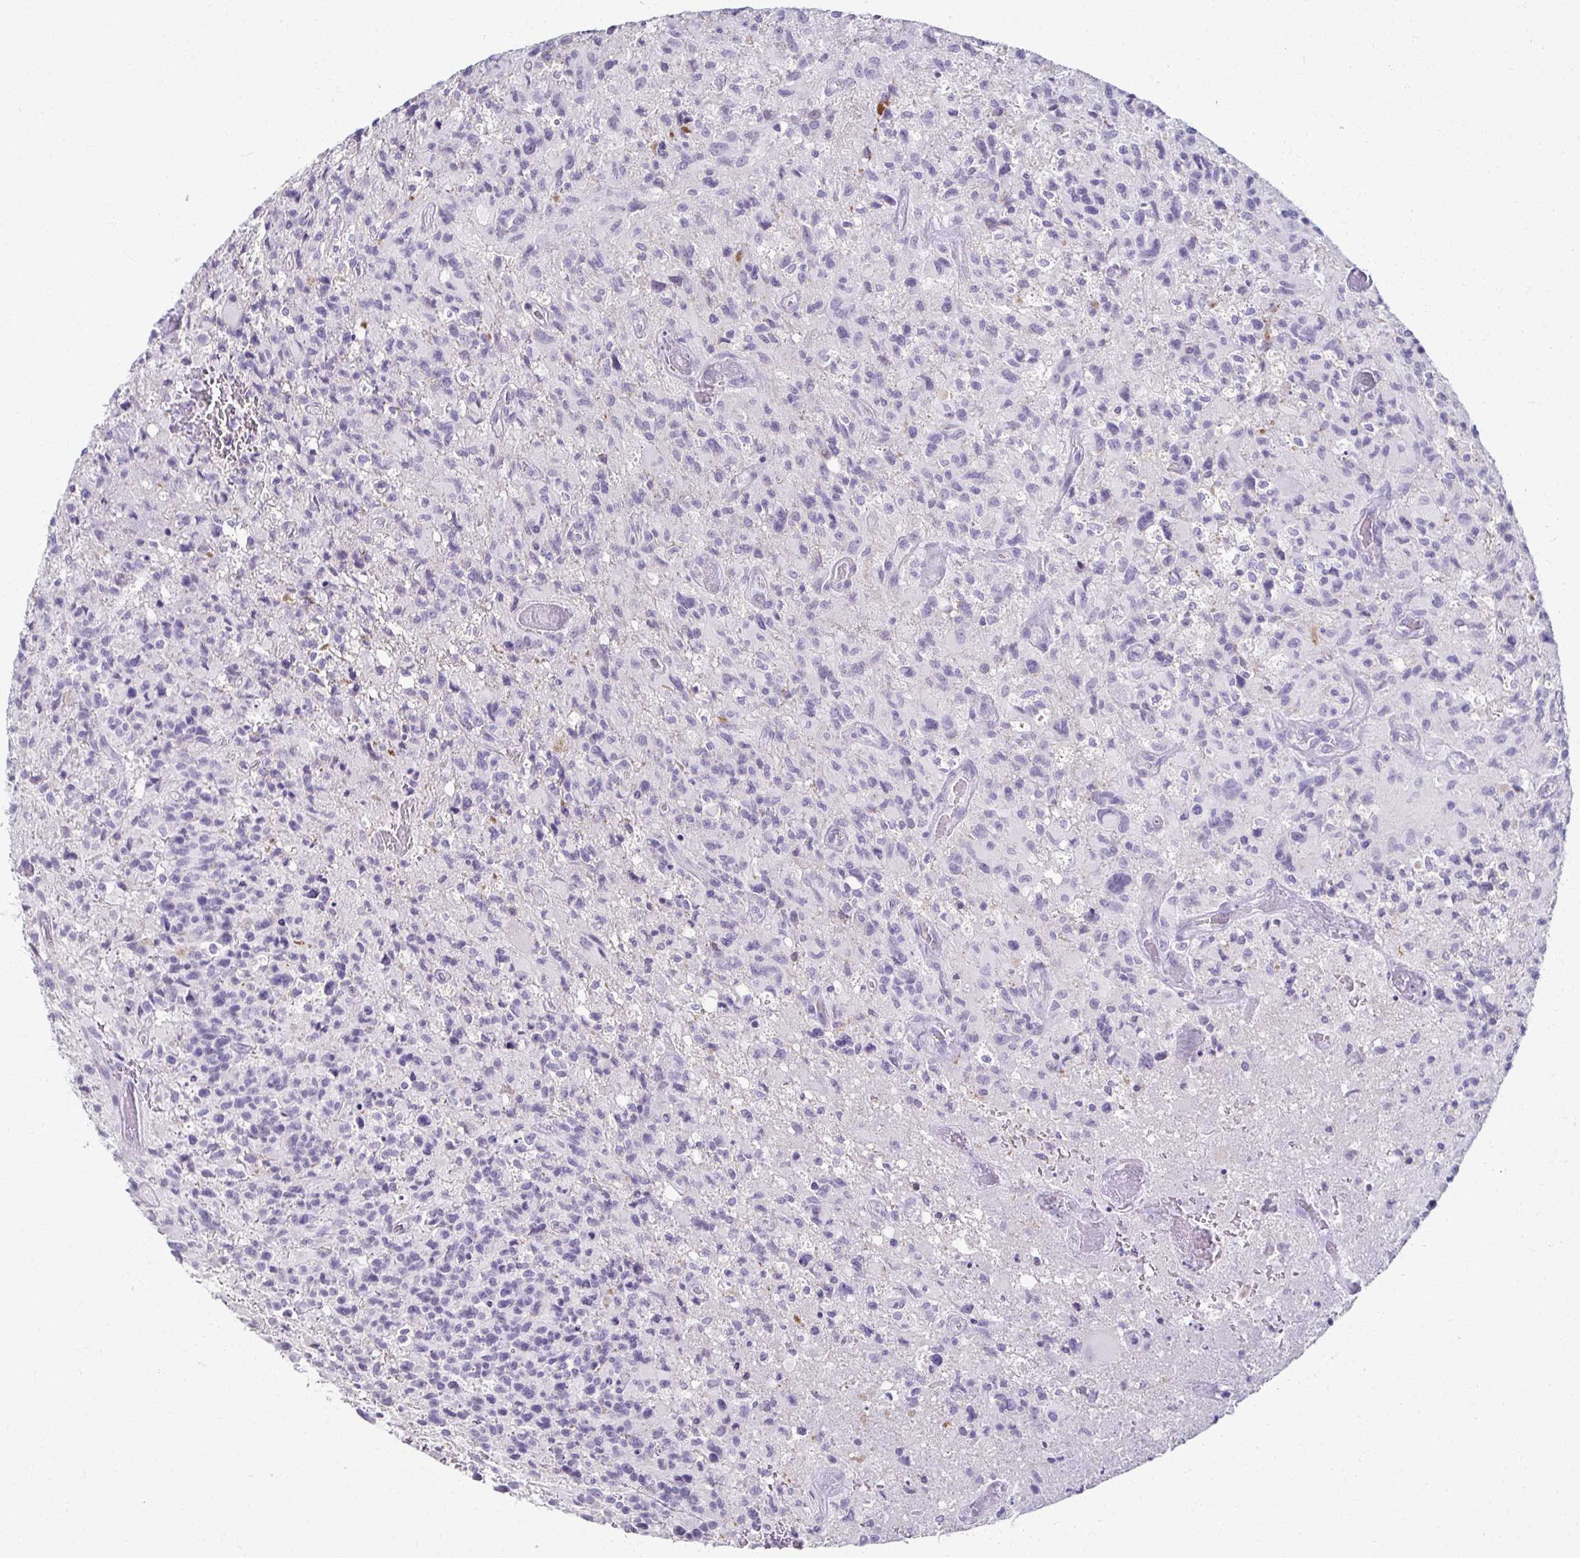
{"staining": {"intensity": "negative", "quantity": "none", "location": "none"}, "tissue": "glioma", "cell_type": "Tumor cells", "image_type": "cancer", "snomed": [{"axis": "morphology", "description": "Glioma, malignant, High grade"}, {"axis": "topography", "description": "Brain"}], "caption": "A high-resolution image shows IHC staining of high-grade glioma (malignant), which shows no significant staining in tumor cells.", "gene": "FCGR2B", "patient": {"sex": "male", "age": 63}}